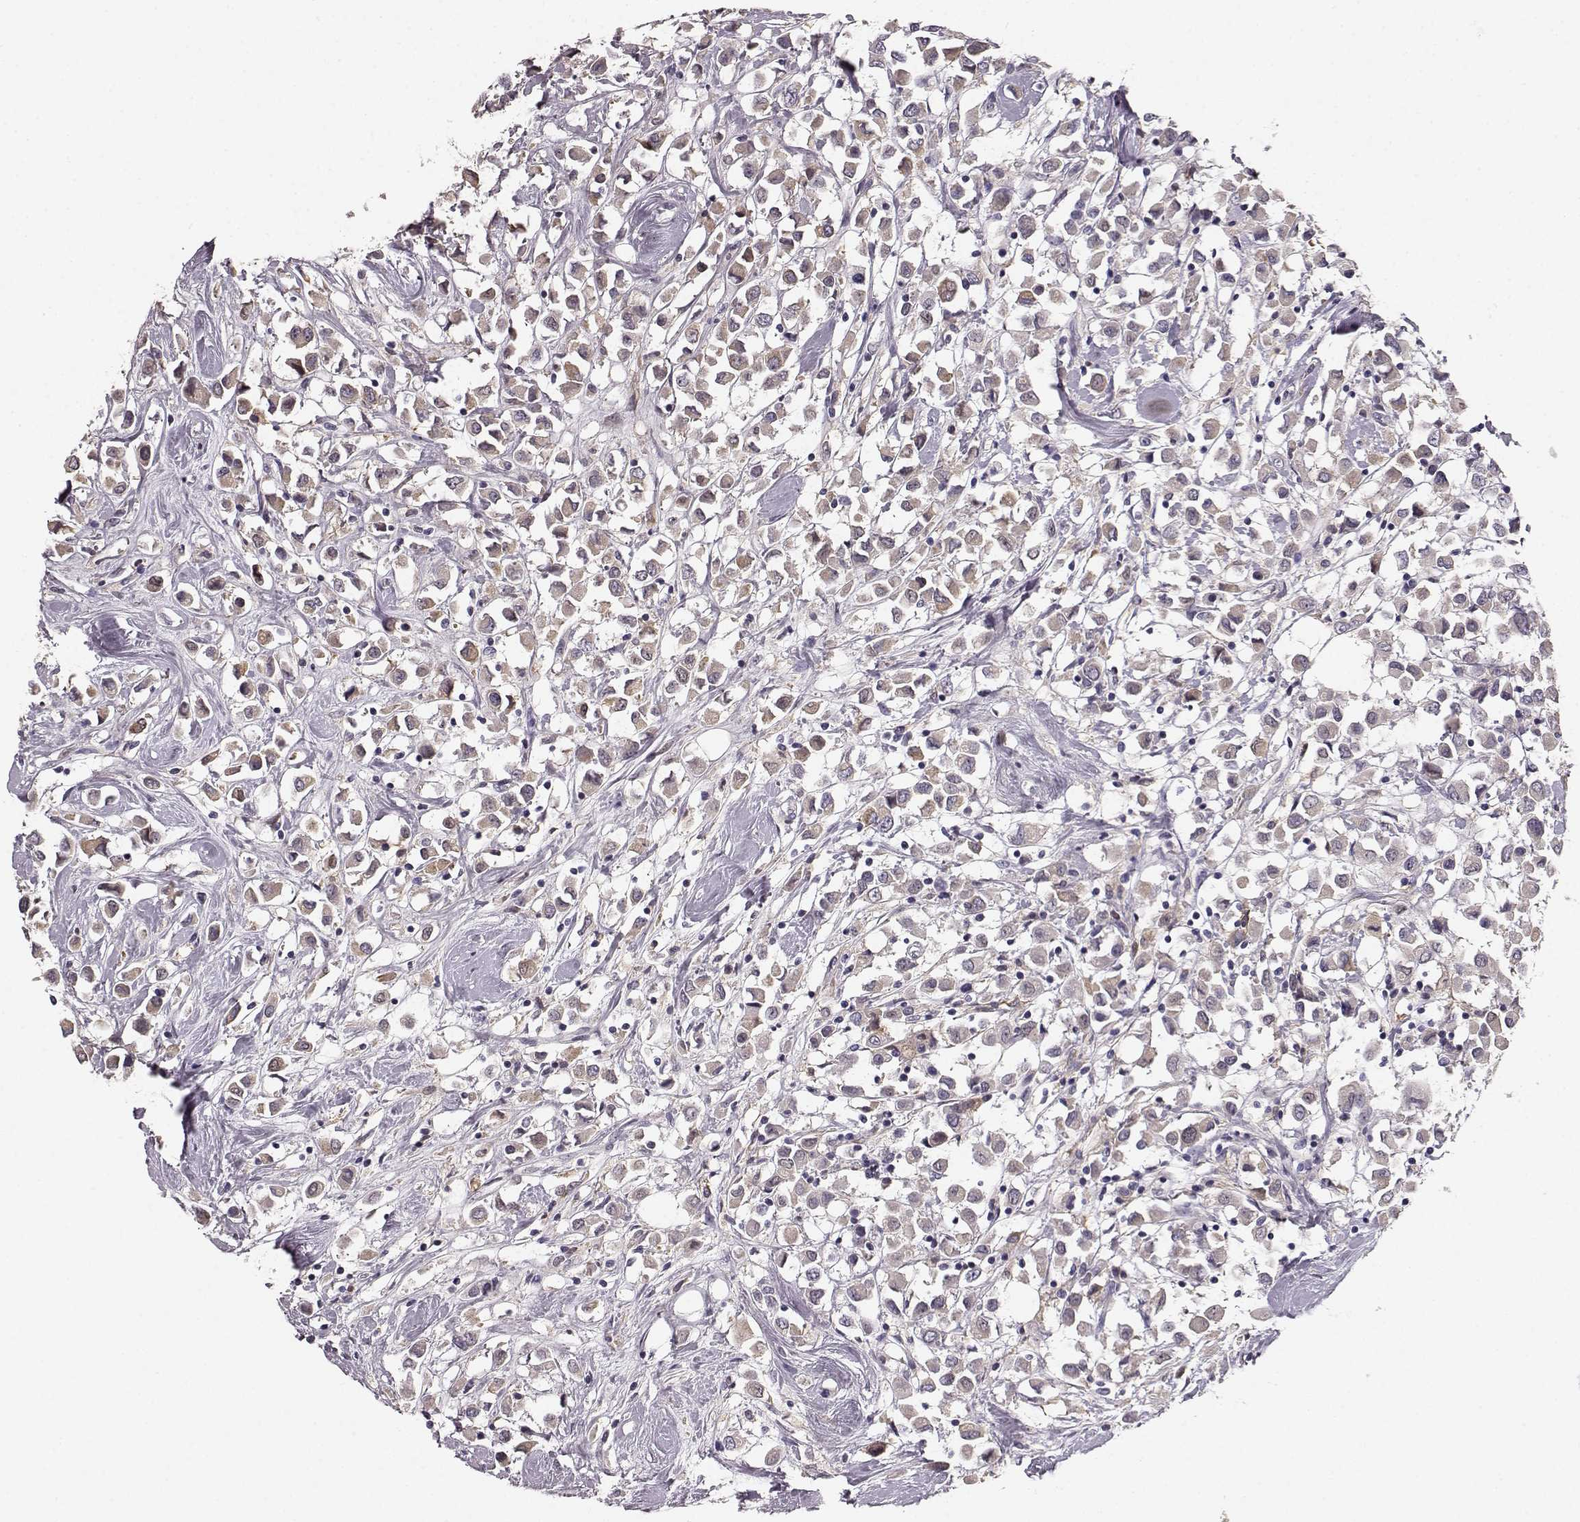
{"staining": {"intensity": "weak", "quantity": "25%-75%", "location": "cytoplasmic/membranous"}, "tissue": "breast cancer", "cell_type": "Tumor cells", "image_type": "cancer", "snomed": [{"axis": "morphology", "description": "Duct carcinoma"}, {"axis": "topography", "description": "Breast"}], "caption": "Protein staining exhibits weak cytoplasmic/membranous staining in approximately 25%-75% of tumor cells in breast intraductal carcinoma.", "gene": "GPR50", "patient": {"sex": "female", "age": 61}}